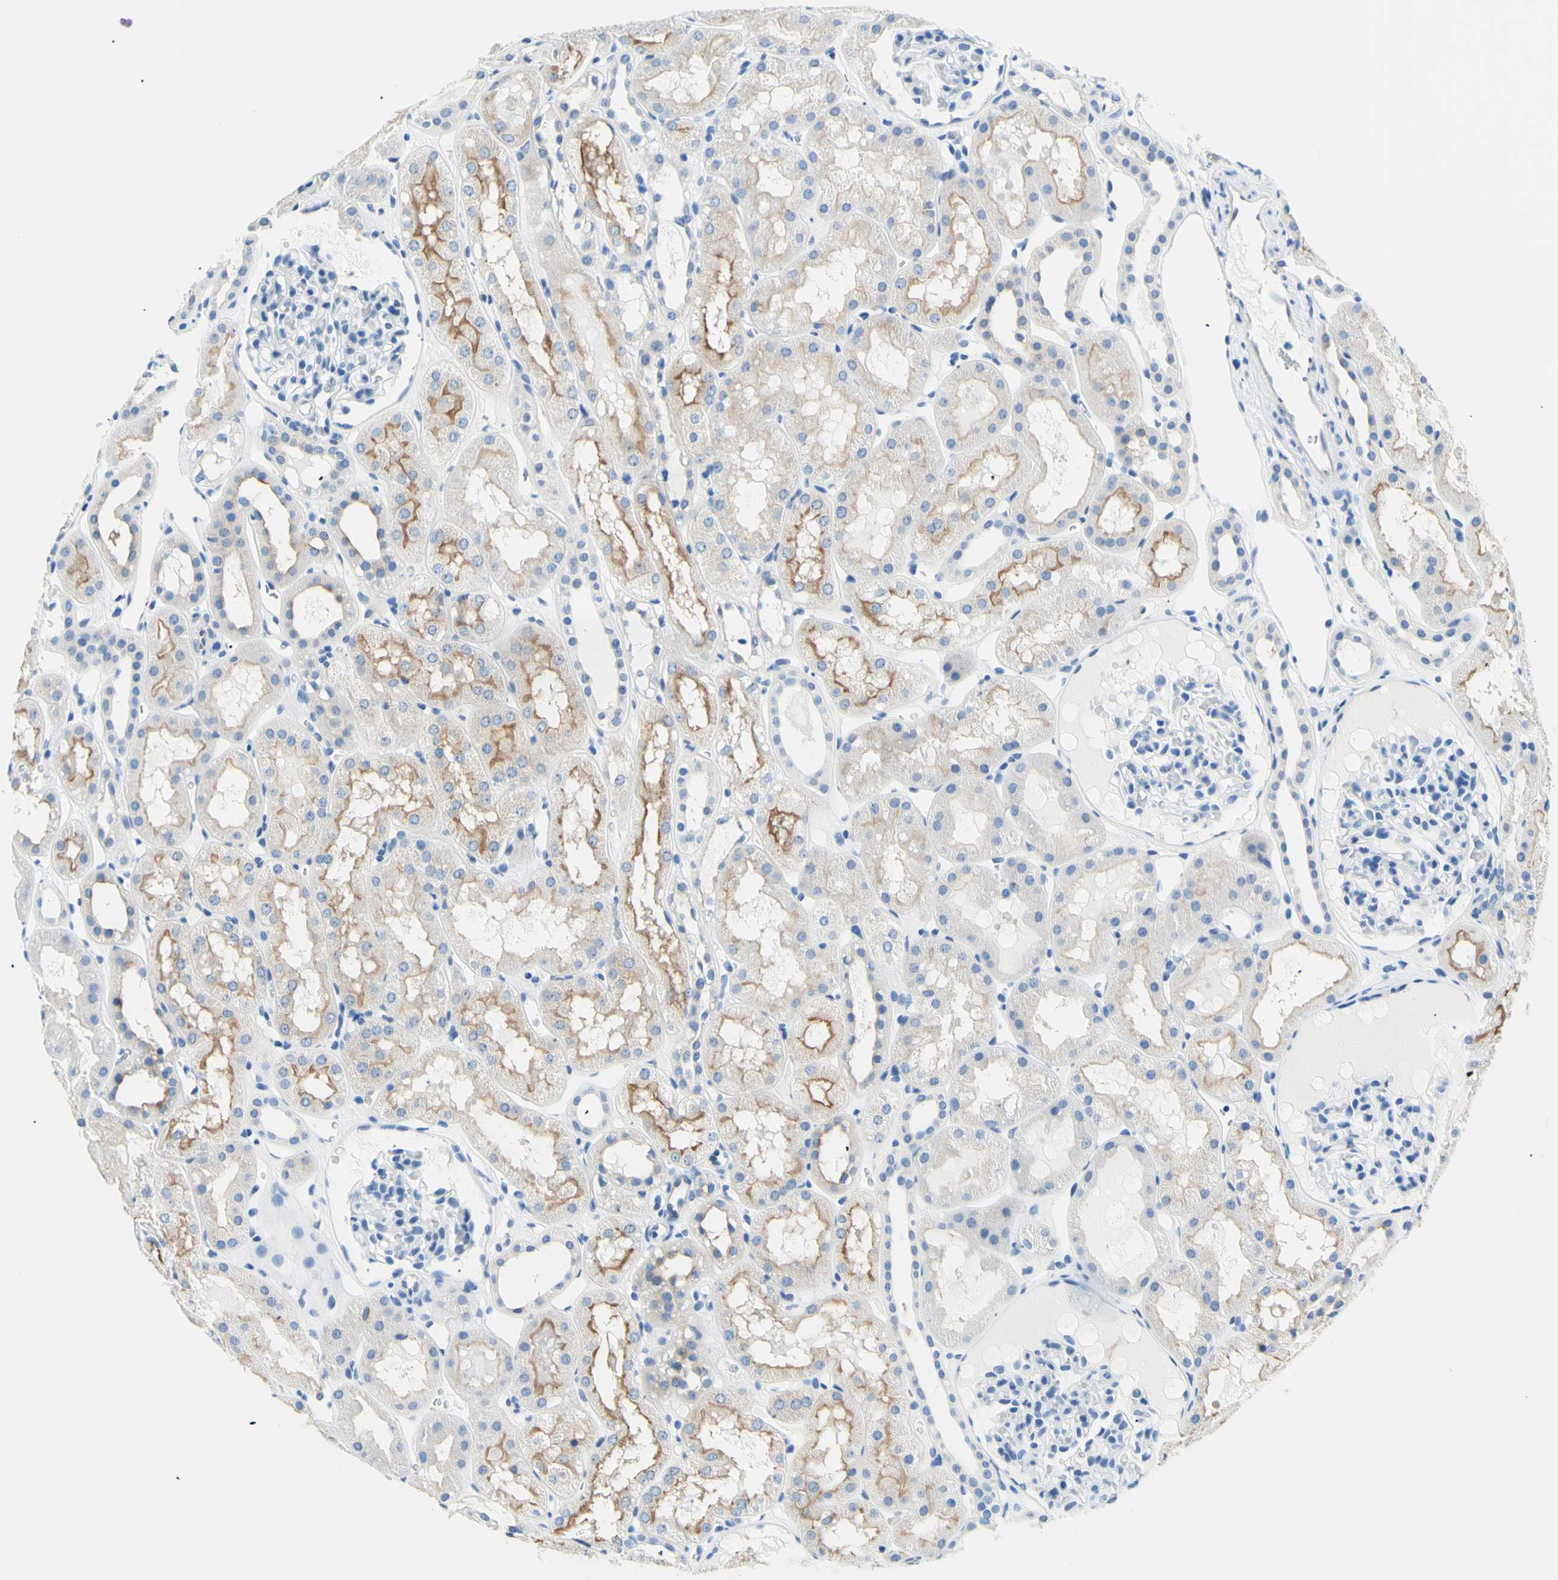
{"staining": {"intensity": "negative", "quantity": "none", "location": "none"}, "tissue": "kidney", "cell_type": "Cells in glomeruli", "image_type": "normal", "snomed": [{"axis": "morphology", "description": "Normal tissue, NOS"}, {"axis": "topography", "description": "Kidney"}, {"axis": "topography", "description": "Urinary bladder"}], "caption": "Immunohistochemistry (IHC) image of benign human kidney stained for a protein (brown), which displays no expression in cells in glomeruli. The staining is performed using DAB brown chromogen with nuclei counter-stained in using hematoxylin.", "gene": "HPCA", "patient": {"sex": "male", "age": 16}}